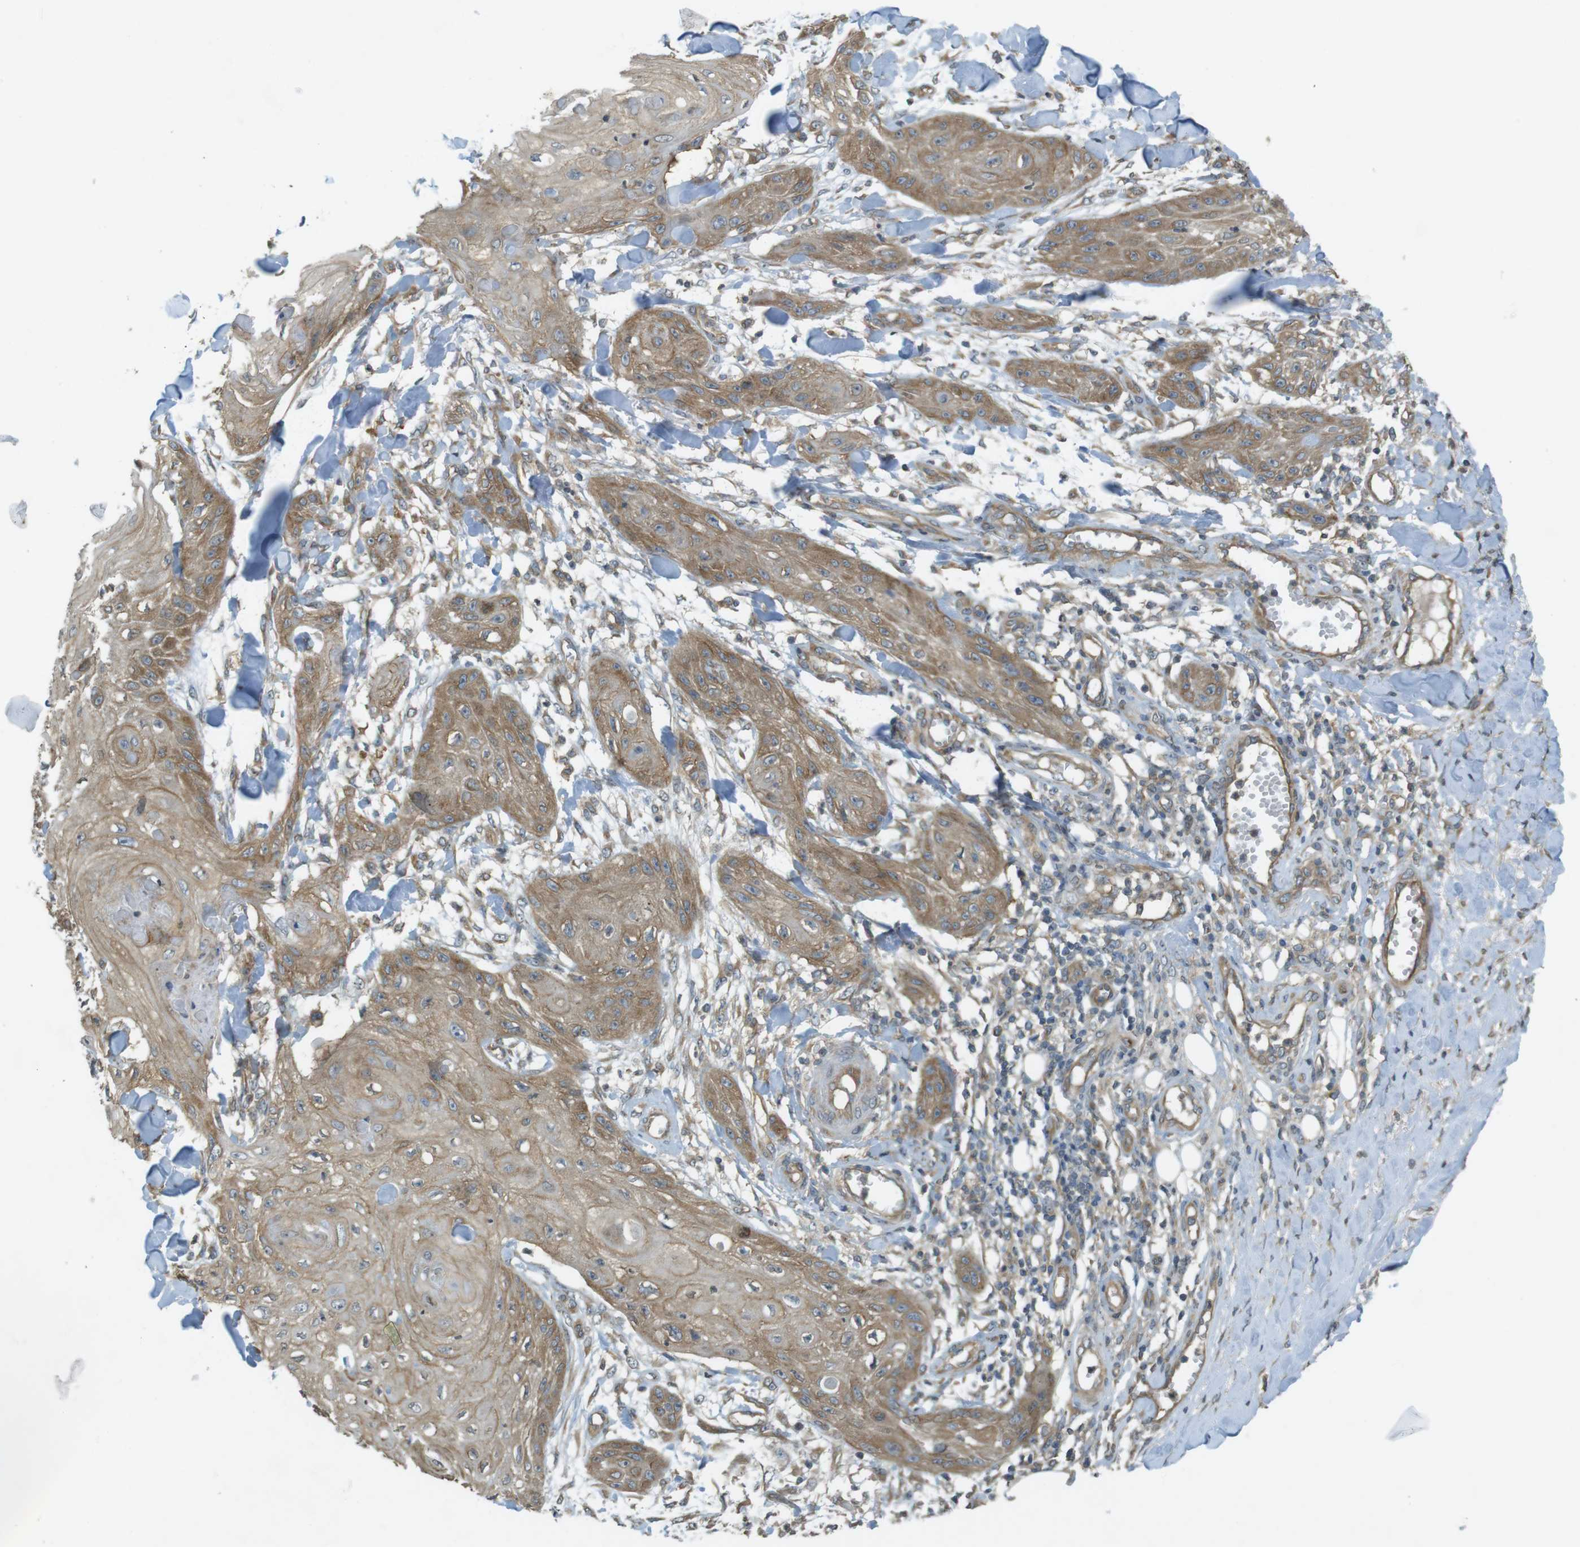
{"staining": {"intensity": "moderate", "quantity": ">75%", "location": "cytoplasmic/membranous"}, "tissue": "skin cancer", "cell_type": "Tumor cells", "image_type": "cancer", "snomed": [{"axis": "morphology", "description": "Squamous cell carcinoma, NOS"}, {"axis": "topography", "description": "Skin"}], "caption": "There is medium levels of moderate cytoplasmic/membranous positivity in tumor cells of skin cancer (squamous cell carcinoma), as demonstrated by immunohistochemical staining (brown color).", "gene": "KIF5B", "patient": {"sex": "male", "age": 74}}